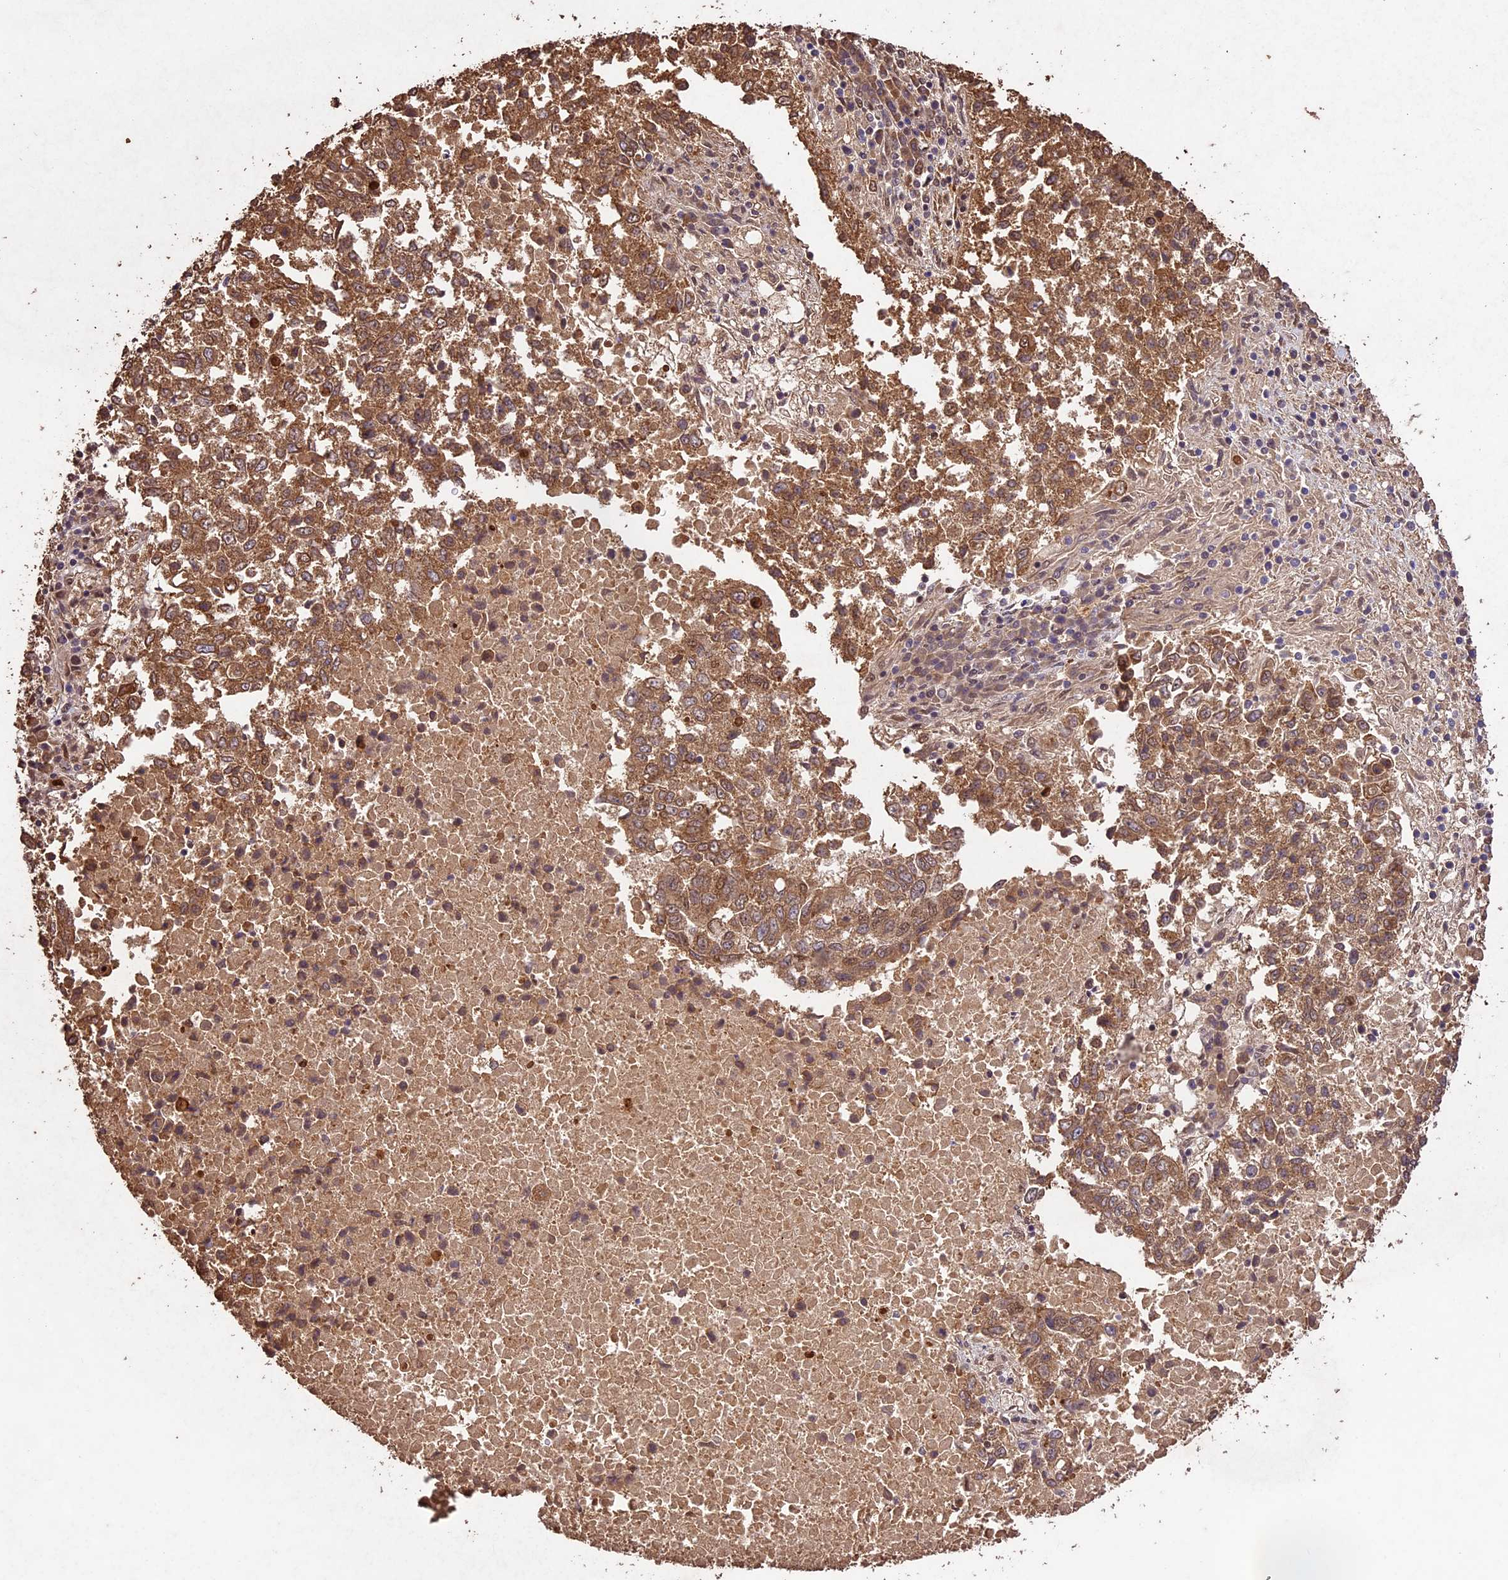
{"staining": {"intensity": "moderate", "quantity": ">75%", "location": "cytoplasmic/membranous"}, "tissue": "lung cancer", "cell_type": "Tumor cells", "image_type": "cancer", "snomed": [{"axis": "morphology", "description": "Squamous cell carcinoma, NOS"}, {"axis": "topography", "description": "Lung"}], "caption": "Protein expression analysis of human squamous cell carcinoma (lung) reveals moderate cytoplasmic/membranous expression in approximately >75% of tumor cells.", "gene": "CDKN2AIP", "patient": {"sex": "male", "age": 73}}